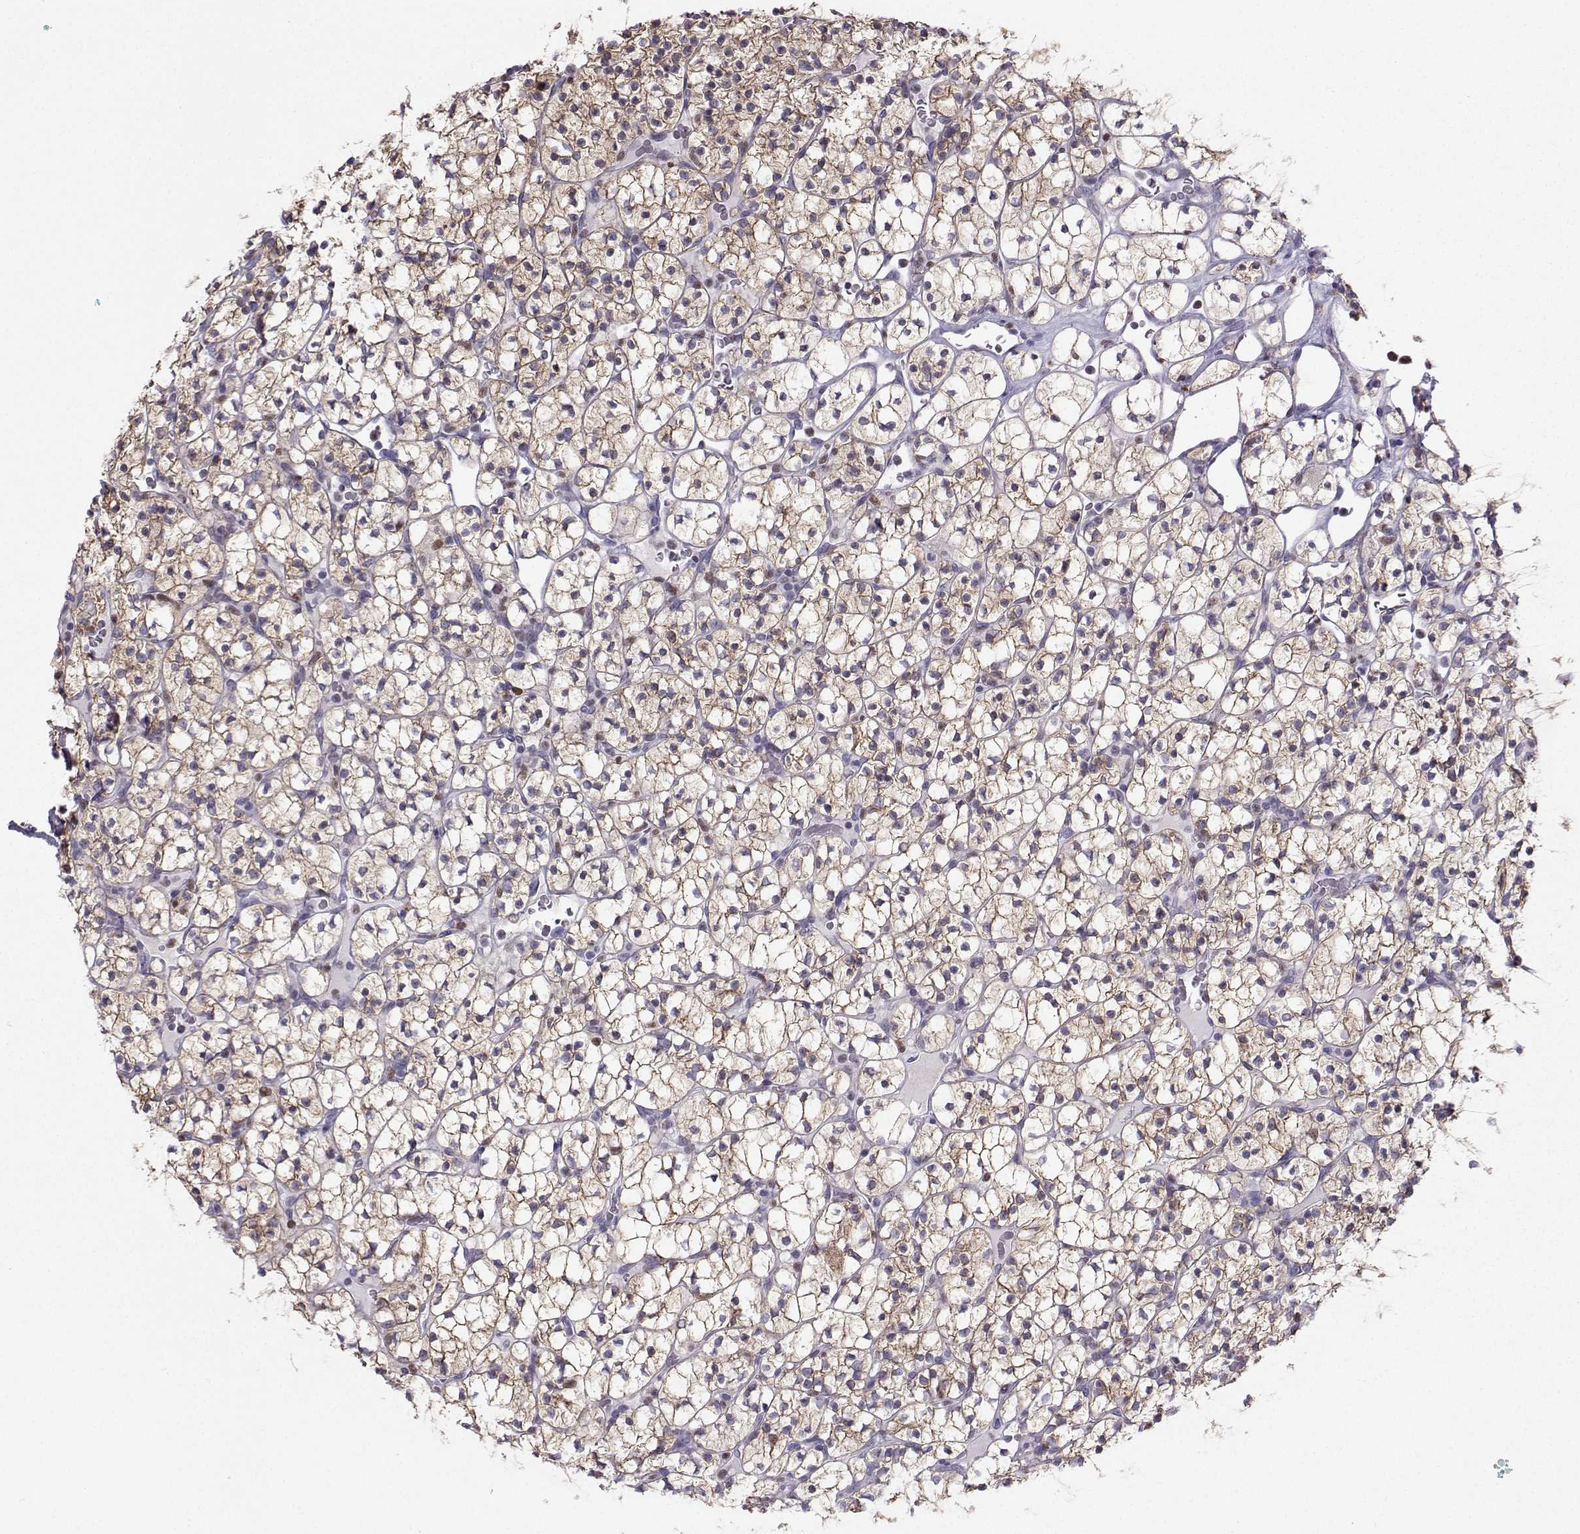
{"staining": {"intensity": "weak", "quantity": ">75%", "location": "cytoplasmic/membranous"}, "tissue": "renal cancer", "cell_type": "Tumor cells", "image_type": "cancer", "snomed": [{"axis": "morphology", "description": "Adenocarcinoma, NOS"}, {"axis": "topography", "description": "Kidney"}], "caption": "A histopathology image of adenocarcinoma (renal) stained for a protein displays weak cytoplasmic/membranous brown staining in tumor cells. The staining was performed using DAB, with brown indicating positive protein expression. Nuclei are stained blue with hematoxylin.", "gene": "DCLK3", "patient": {"sex": "female", "age": 89}}